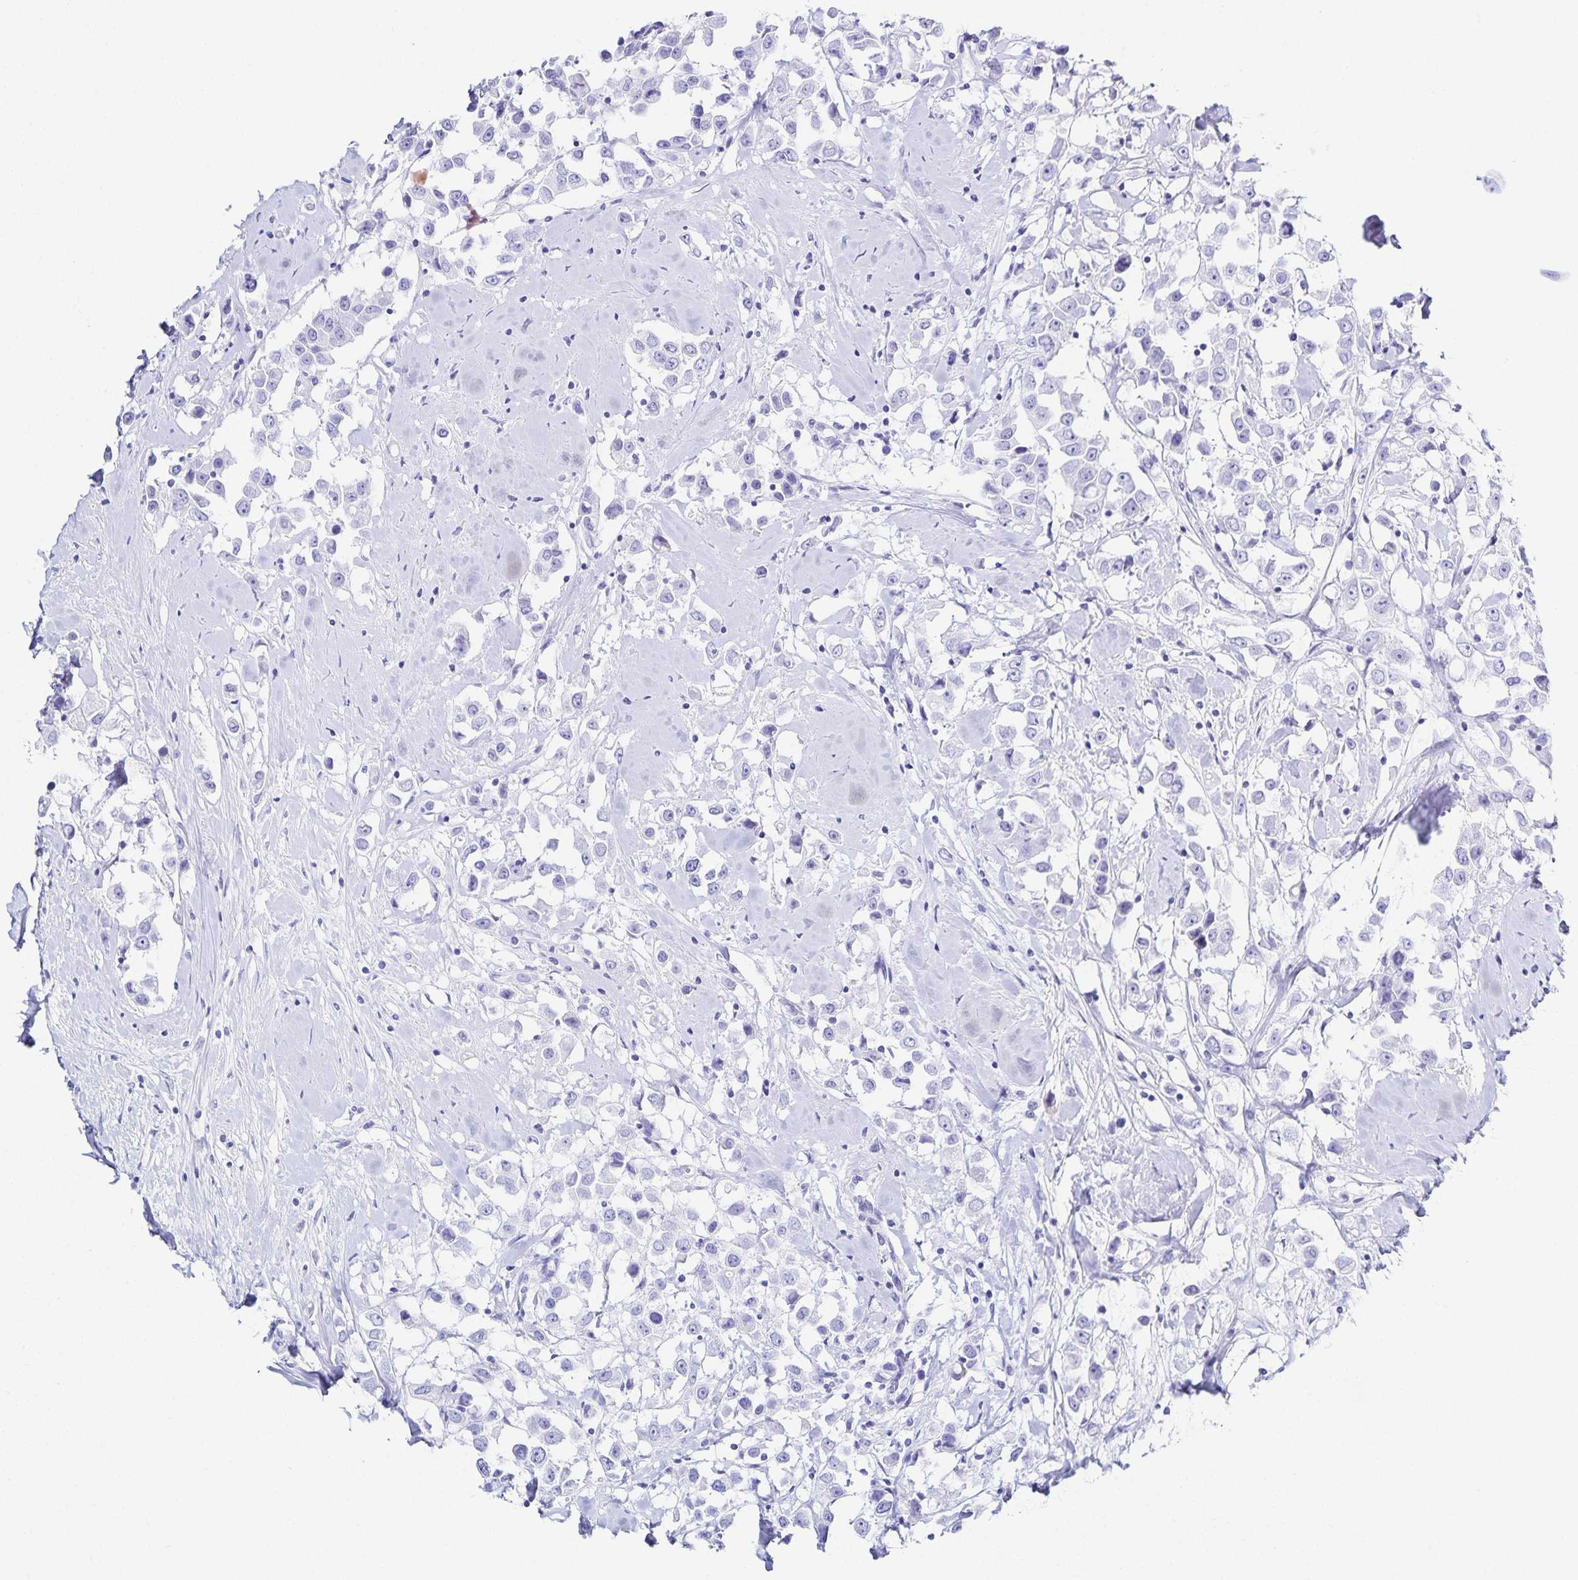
{"staining": {"intensity": "negative", "quantity": "none", "location": "none"}, "tissue": "breast cancer", "cell_type": "Tumor cells", "image_type": "cancer", "snomed": [{"axis": "morphology", "description": "Duct carcinoma"}, {"axis": "topography", "description": "Breast"}], "caption": "Breast cancer (intraductal carcinoma) stained for a protein using immunohistochemistry (IHC) demonstrates no staining tumor cells.", "gene": "SNTN", "patient": {"sex": "female", "age": 61}}